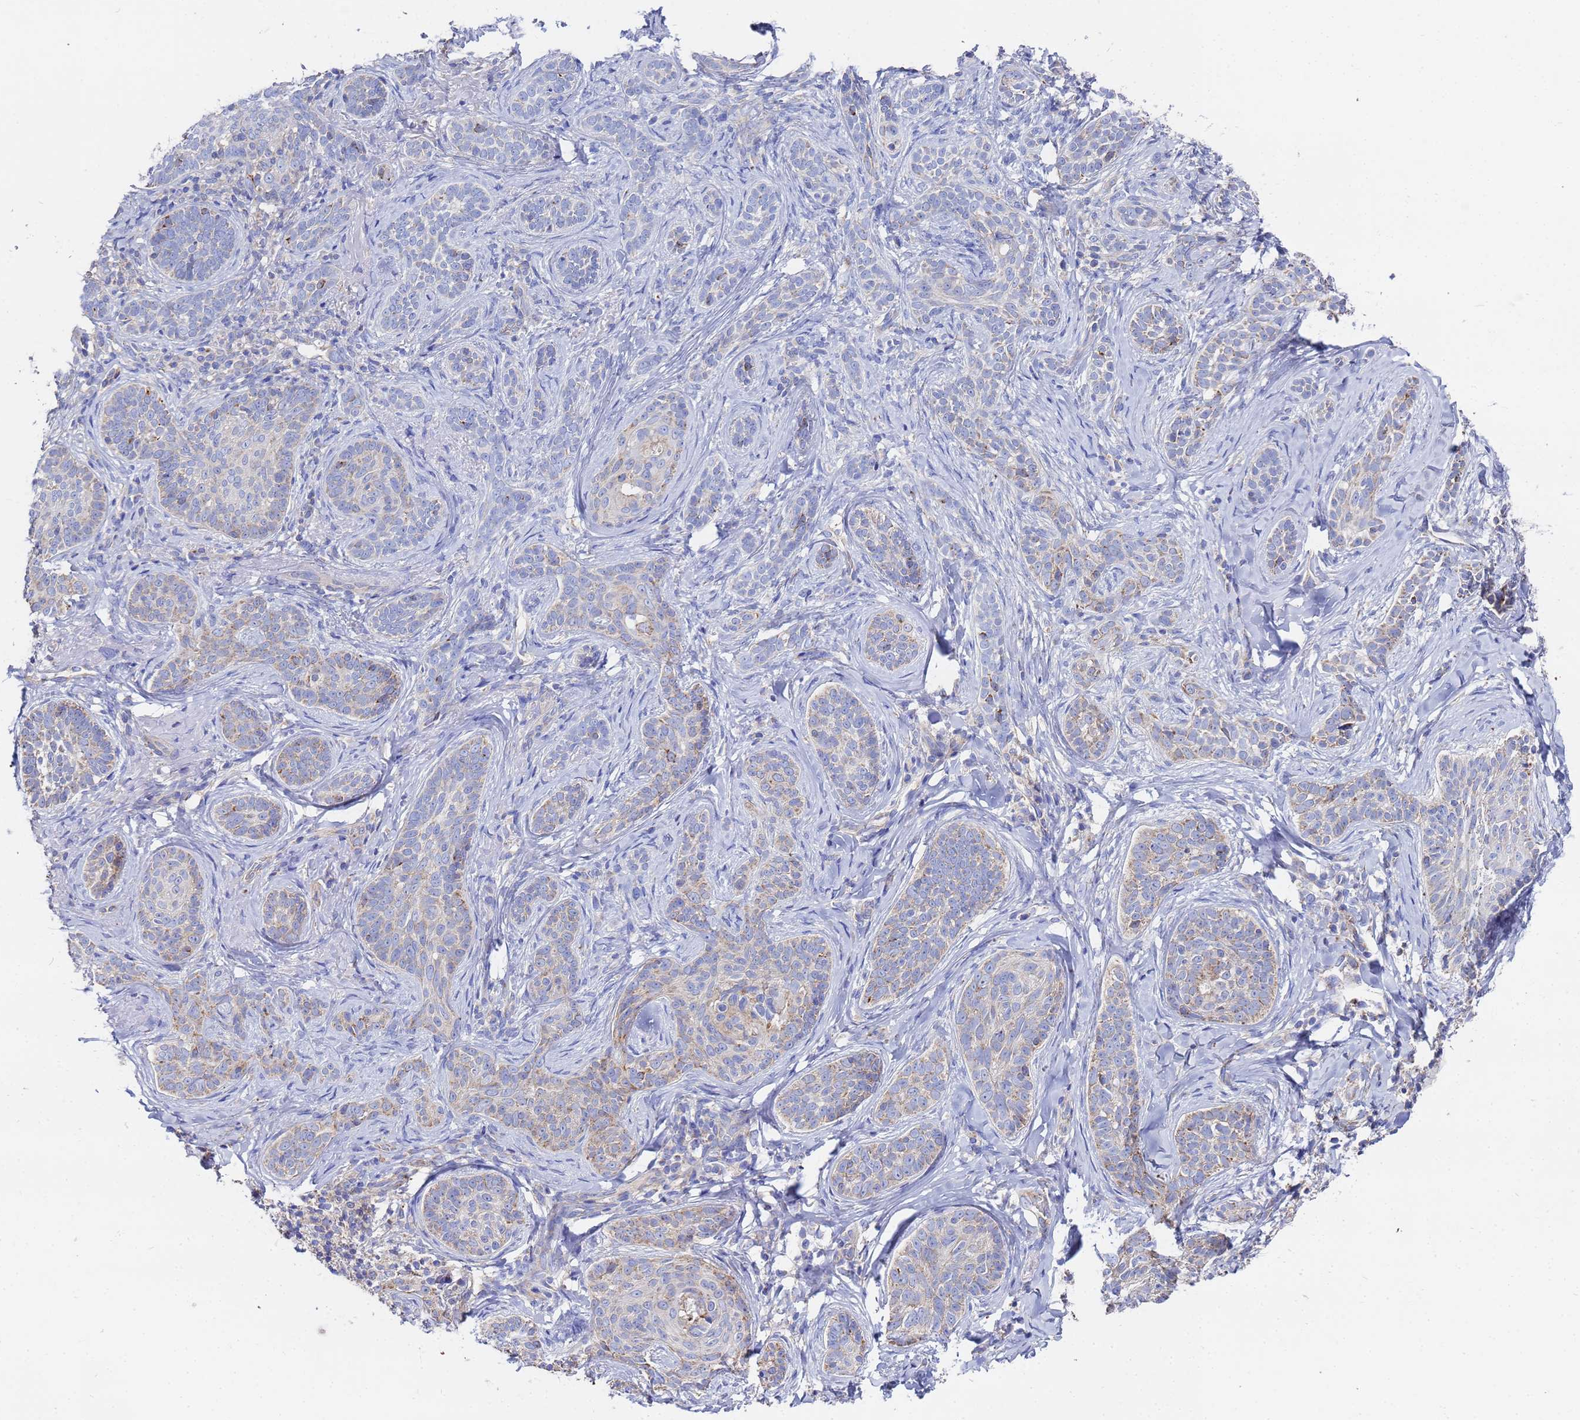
{"staining": {"intensity": "weak", "quantity": "25%-75%", "location": "cytoplasmic/membranous"}, "tissue": "skin cancer", "cell_type": "Tumor cells", "image_type": "cancer", "snomed": [{"axis": "morphology", "description": "Basal cell carcinoma"}, {"axis": "topography", "description": "Skin"}], "caption": "IHC photomicrograph of neoplastic tissue: human basal cell carcinoma (skin) stained using IHC shows low levels of weak protein expression localized specifically in the cytoplasmic/membranous of tumor cells, appearing as a cytoplasmic/membranous brown color.", "gene": "FAHD2A", "patient": {"sex": "male", "age": 71}}